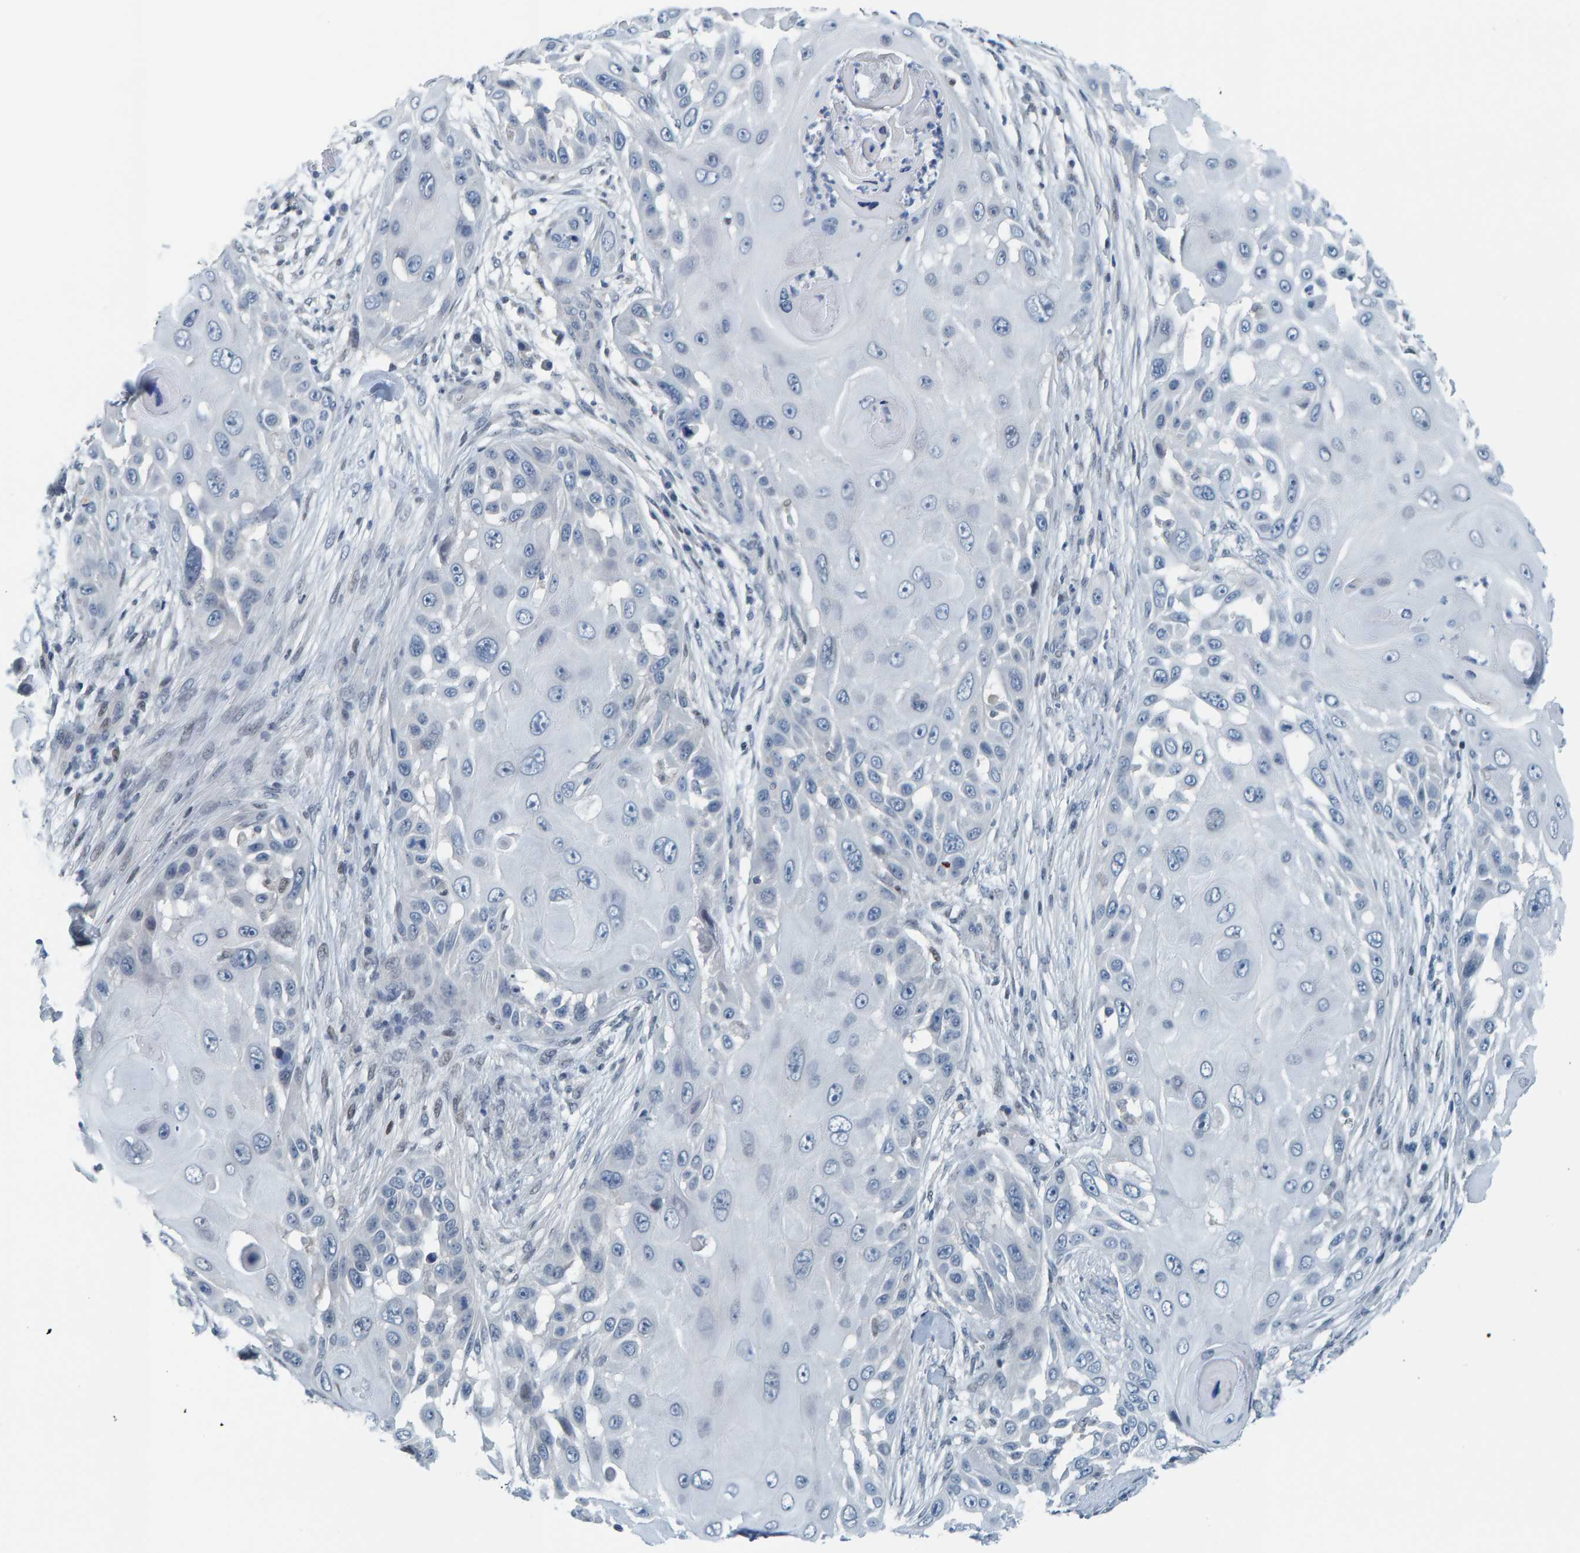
{"staining": {"intensity": "weak", "quantity": "<25%", "location": "nuclear"}, "tissue": "skin cancer", "cell_type": "Tumor cells", "image_type": "cancer", "snomed": [{"axis": "morphology", "description": "Squamous cell carcinoma, NOS"}, {"axis": "topography", "description": "Skin"}], "caption": "Tumor cells are negative for brown protein staining in skin cancer.", "gene": "CNP", "patient": {"sex": "female", "age": 44}}